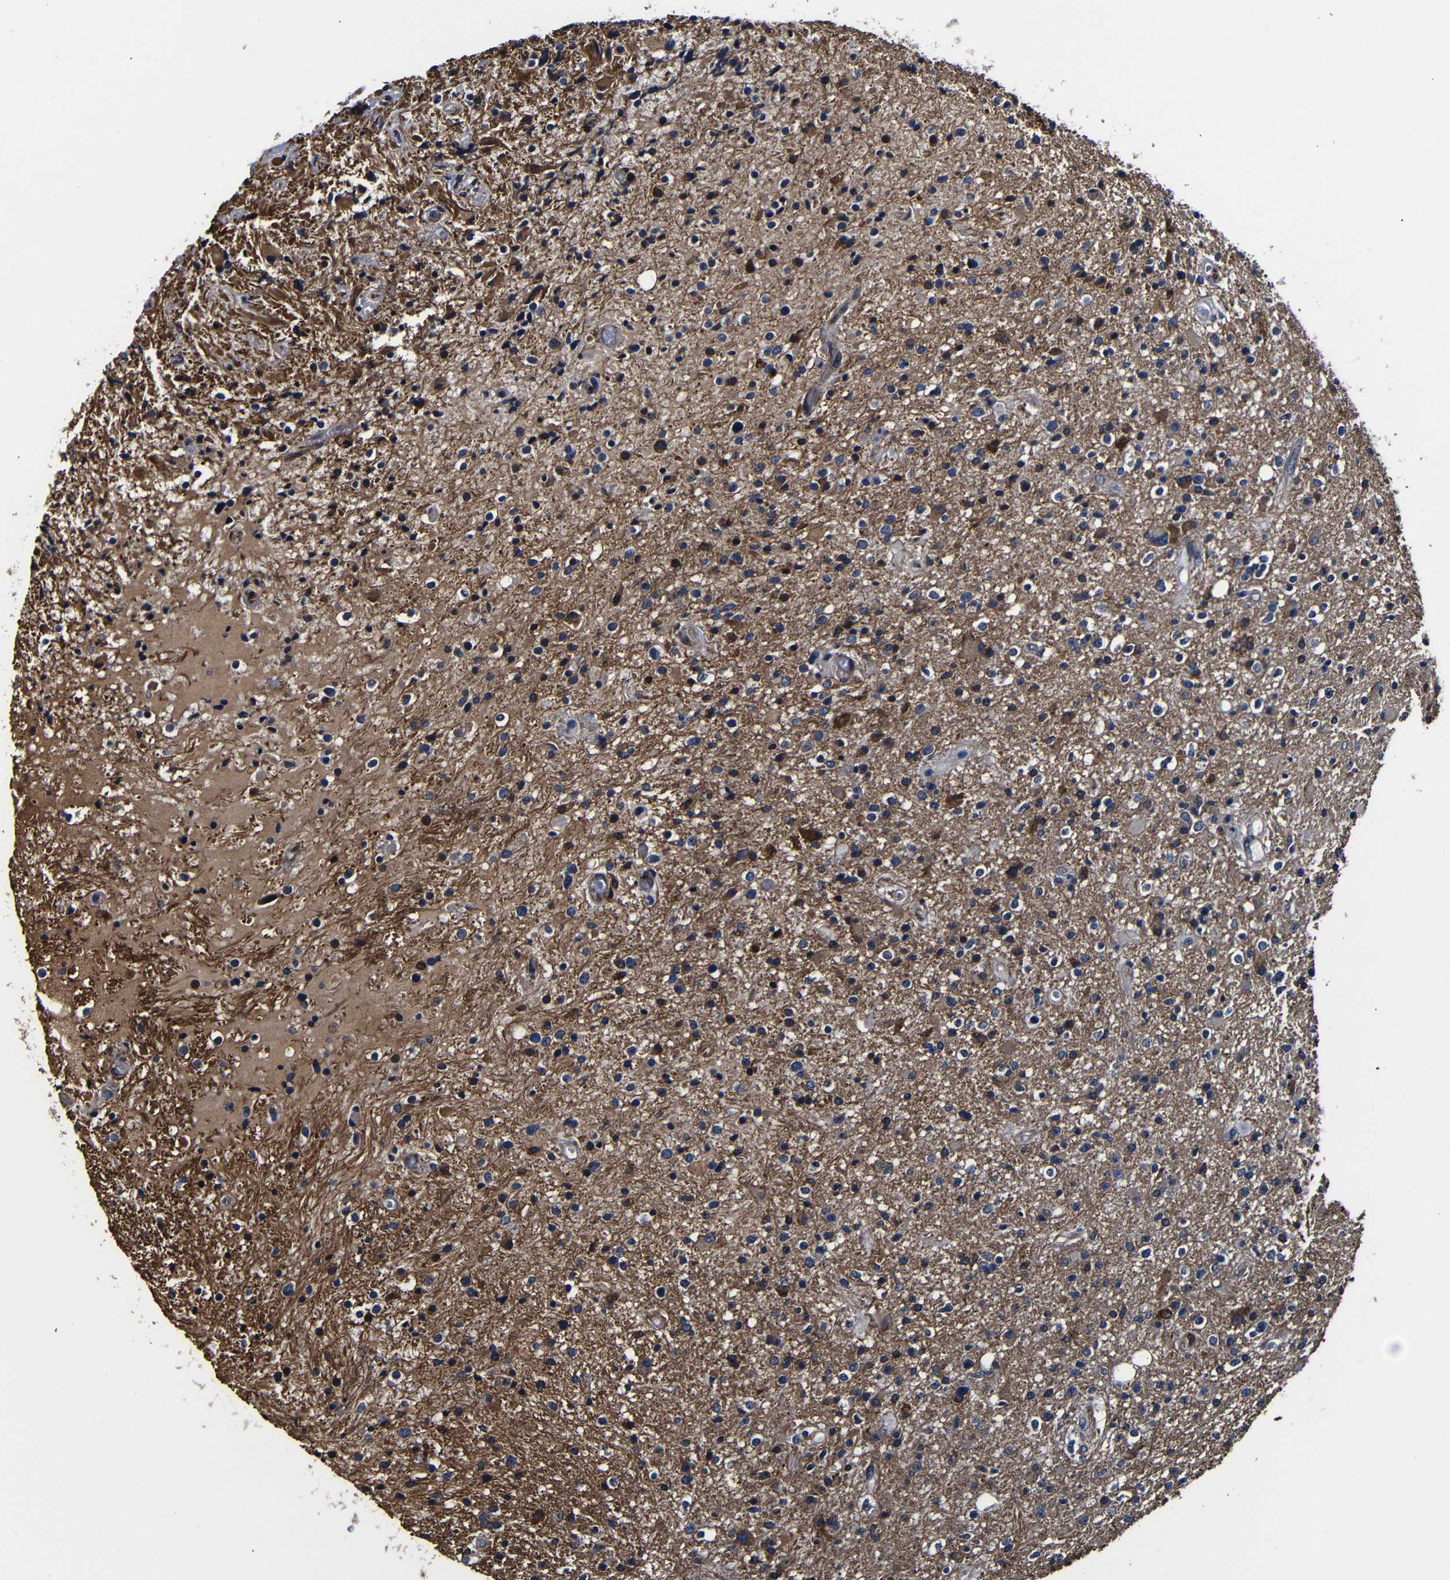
{"staining": {"intensity": "moderate", "quantity": "<25%", "location": "cytoplasmic/membranous"}, "tissue": "glioma", "cell_type": "Tumor cells", "image_type": "cancer", "snomed": [{"axis": "morphology", "description": "Glioma, malignant, High grade"}, {"axis": "topography", "description": "Brain"}], "caption": "Immunohistochemistry (DAB) staining of human glioma reveals moderate cytoplasmic/membranous protein positivity in about <25% of tumor cells.", "gene": "SCN9A", "patient": {"sex": "male", "age": 33}}